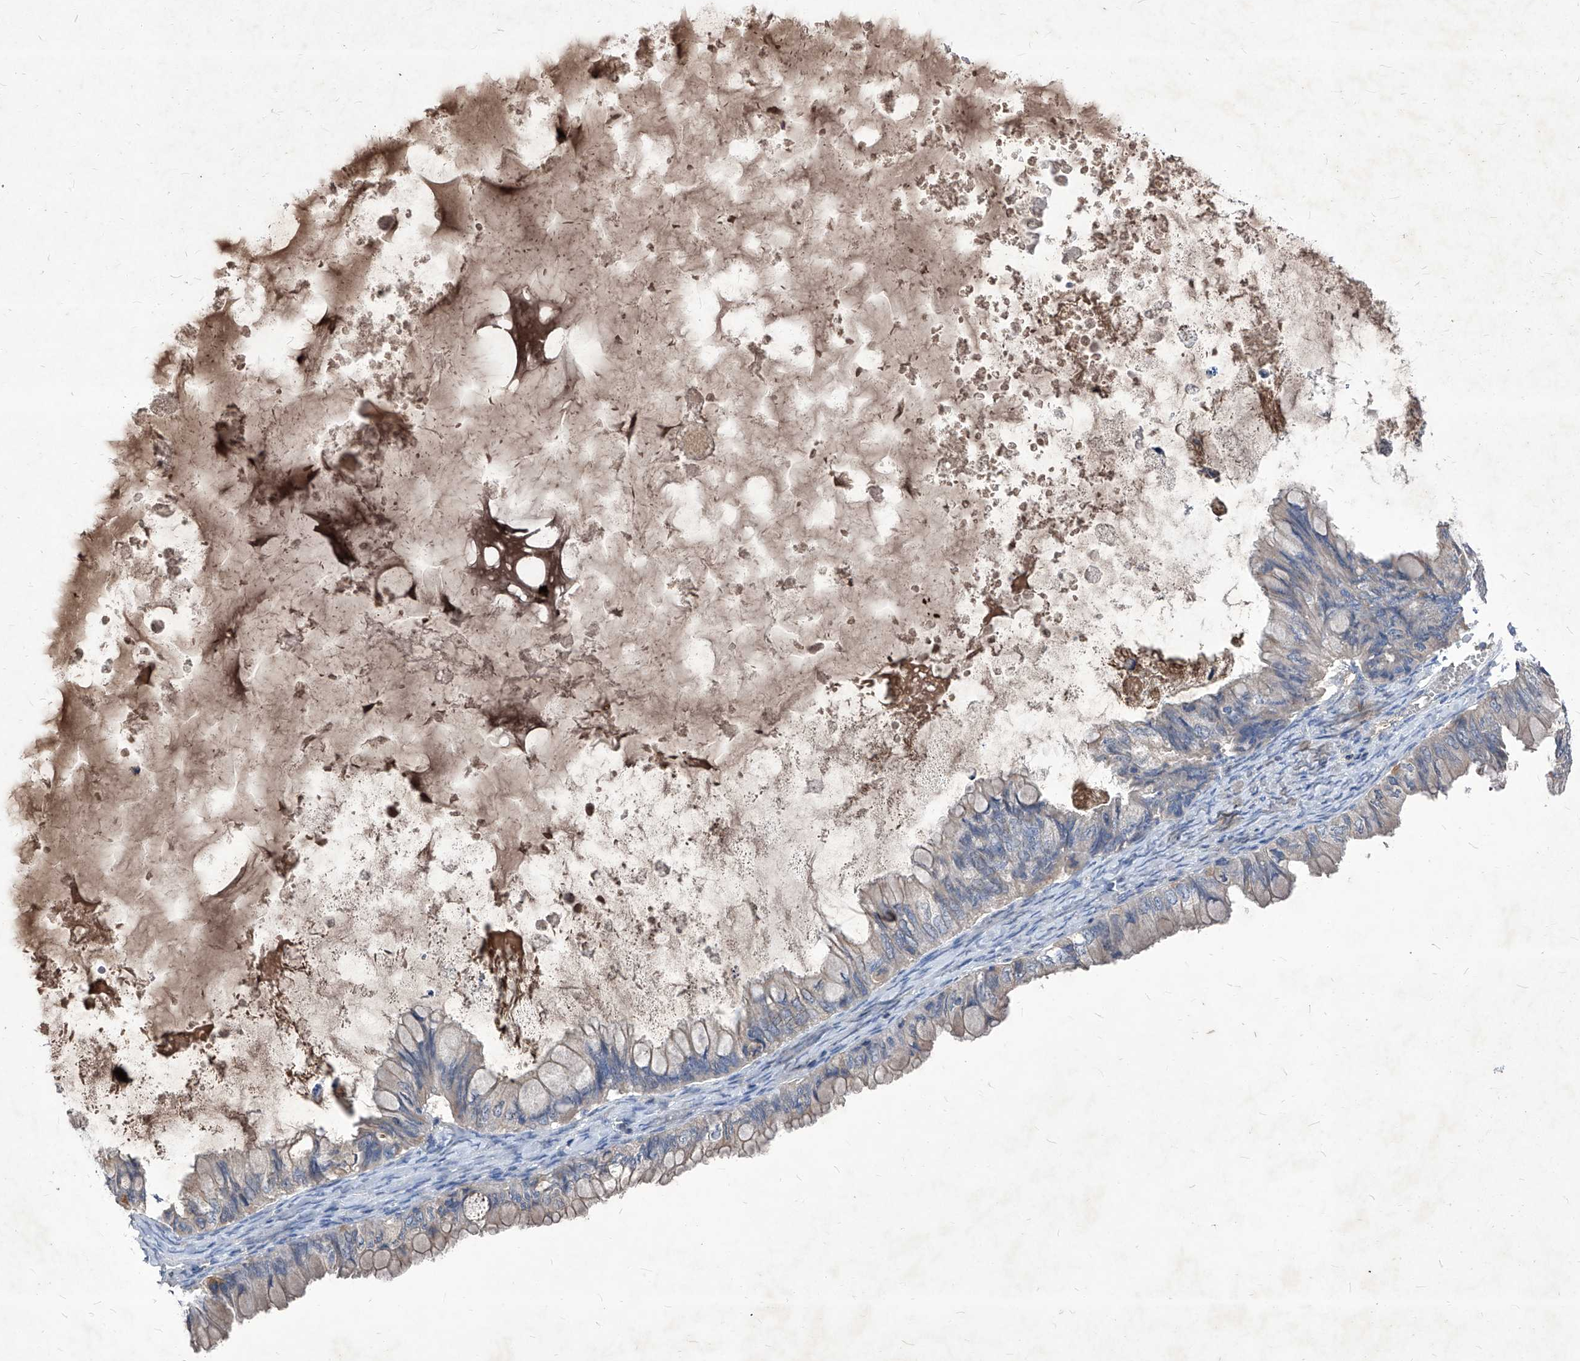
{"staining": {"intensity": "negative", "quantity": "none", "location": "none"}, "tissue": "ovarian cancer", "cell_type": "Tumor cells", "image_type": "cancer", "snomed": [{"axis": "morphology", "description": "Cystadenocarcinoma, mucinous, NOS"}, {"axis": "topography", "description": "Ovary"}], "caption": "High magnification brightfield microscopy of ovarian cancer (mucinous cystadenocarcinoma) stained with DAB (brown) and counterstained with hematoxylin (blue): tumor cells show no significant expression.", "gene": "SYNGR1", "patient": {"sex": "female", "age": 80}}